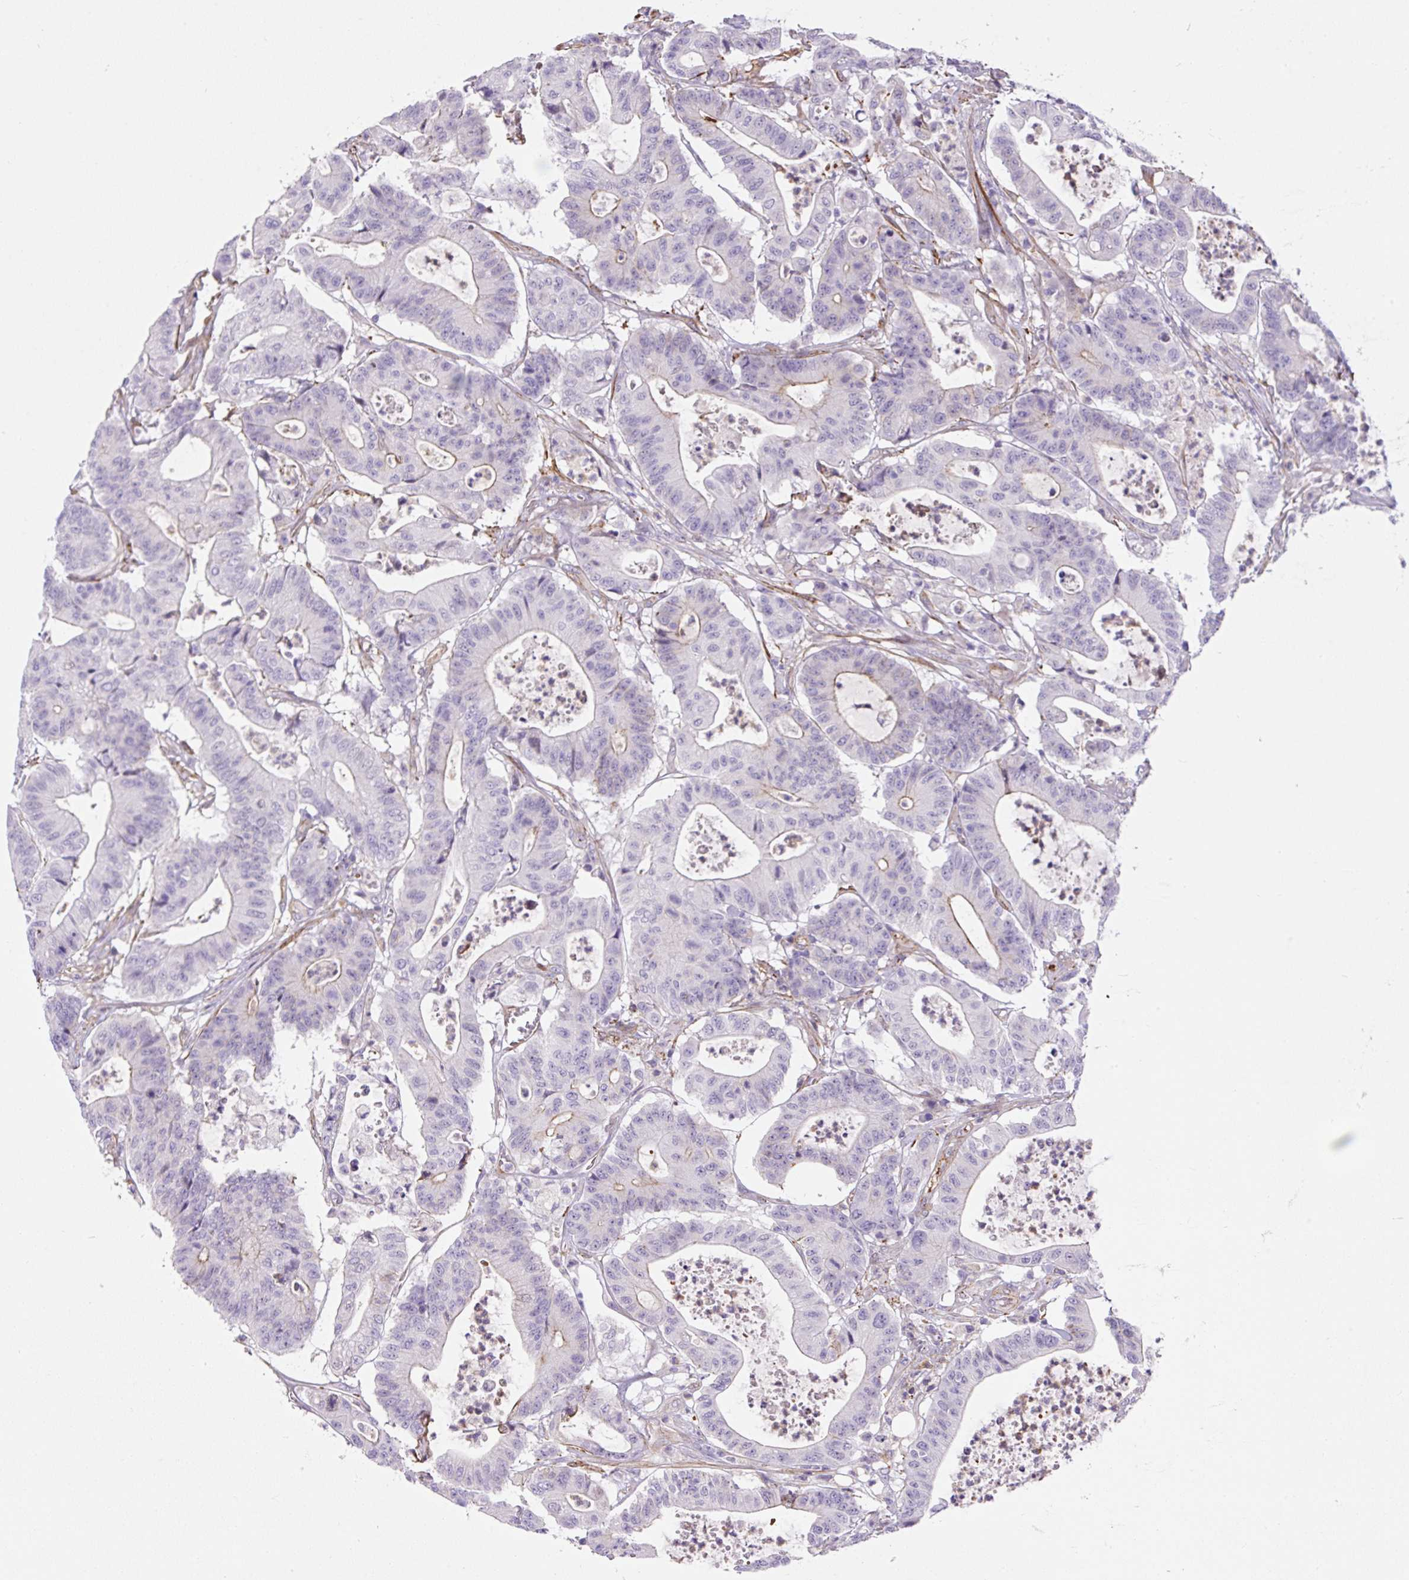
{"staining": {"intensity": "moderate", "quantity": "<25%", "location": "cytoplasmic/membranous"}, "tissue": "colorectal cancer", "cell_type": "Tumor cells", "image_type": "cancer", "snomed": [{"axis": "morphology", "description": "Adenocarcinoma, NOS"}, {"axis": "topography", "description": "Colon"}], "caption": "Immunohistochemical staining of colorectal adenocarcinoma reveals low levels of moderate cytoplasmic/membranous protein positivity in approximately <25% of tumor cells.", "gene": "B3GALT5", "patient": {"sex": "female", "age": 84}}